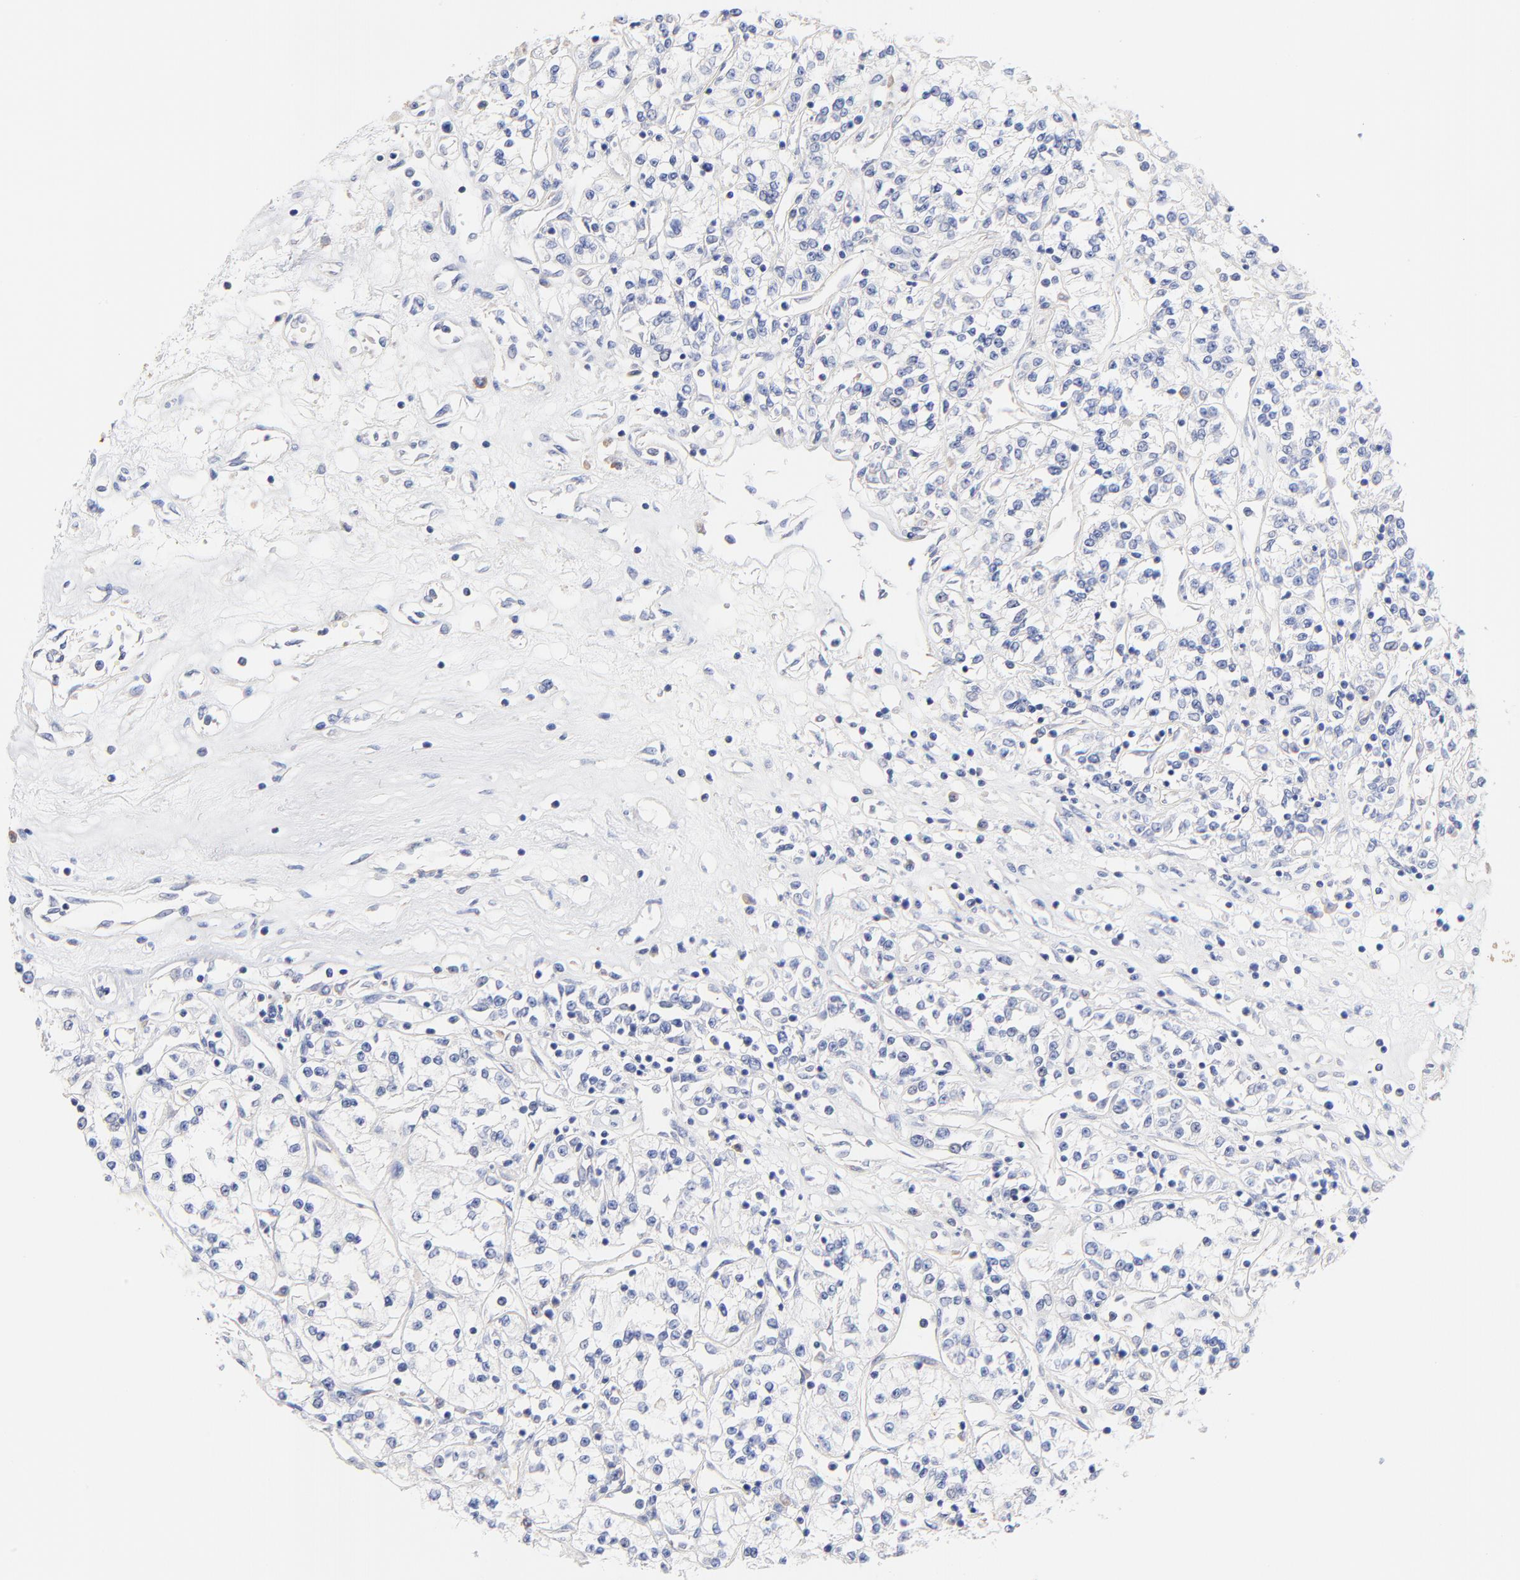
{"staining": {"intensity": "negative", "quantity": "none", "location": "none"}, "tissue": "renal cancer", "cell_type": "Tumor cells", "image_type": "cancer", "snomed": [{"axis": "morphology", "description": "Adenocarcinoma, NOS"}, {"axis": "topography", "description": "Kidney"}], "caption": "Tumor cells show no significant protein staining in renal cancer.", "gene": "TWNK", "patient": {"sex": "female", "age": 76}}